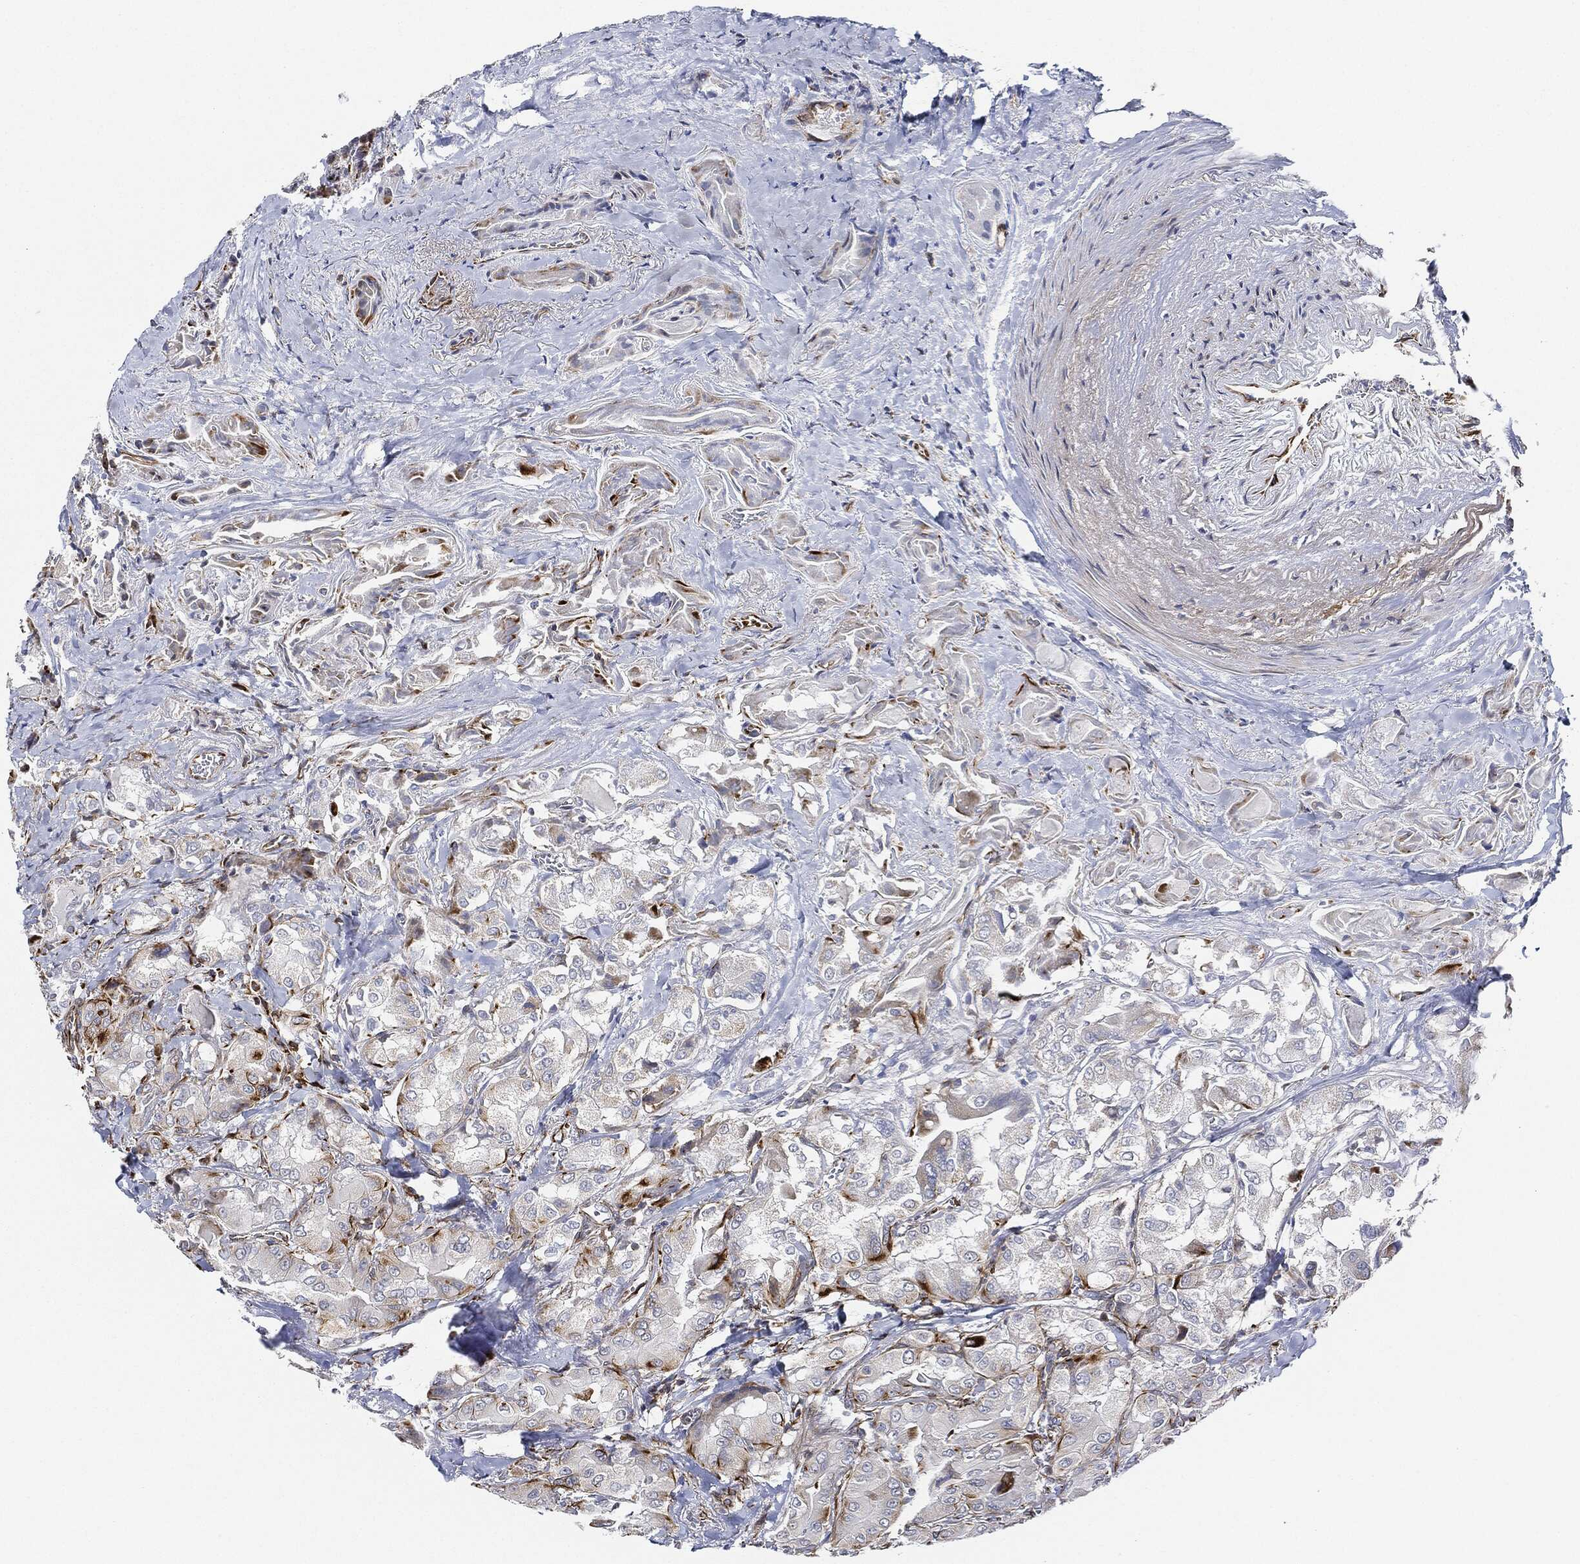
{"staining": {"intensity": "moderate", "quantity": "<25%", "location": "cytoplasmic/membranous"}, "tissue": "thyroid cancer", "cell_type": "Tumor cells", "image_type": "cancer", "snomed": [{"axis": "morphology", "description": "Normal tissue, NOS"}, {"axis": "morphology", "description": "Papillary adenocarcinoma, NOS"}, {"axis": "topography", "description": "Thyroid gland"}], "caption": "Thyroid papillary adenocarcinoma stained with DAB immunohistochemistry (IHC) exhibits low levels of moderate cytoplasmic/membranous positivity in about <25% of tumor cells. The protein of interest is shown in brown color, while the nuclei are stained blue.", "gene": "THSD1", "patient": {"sex": "female", "age": 66}}